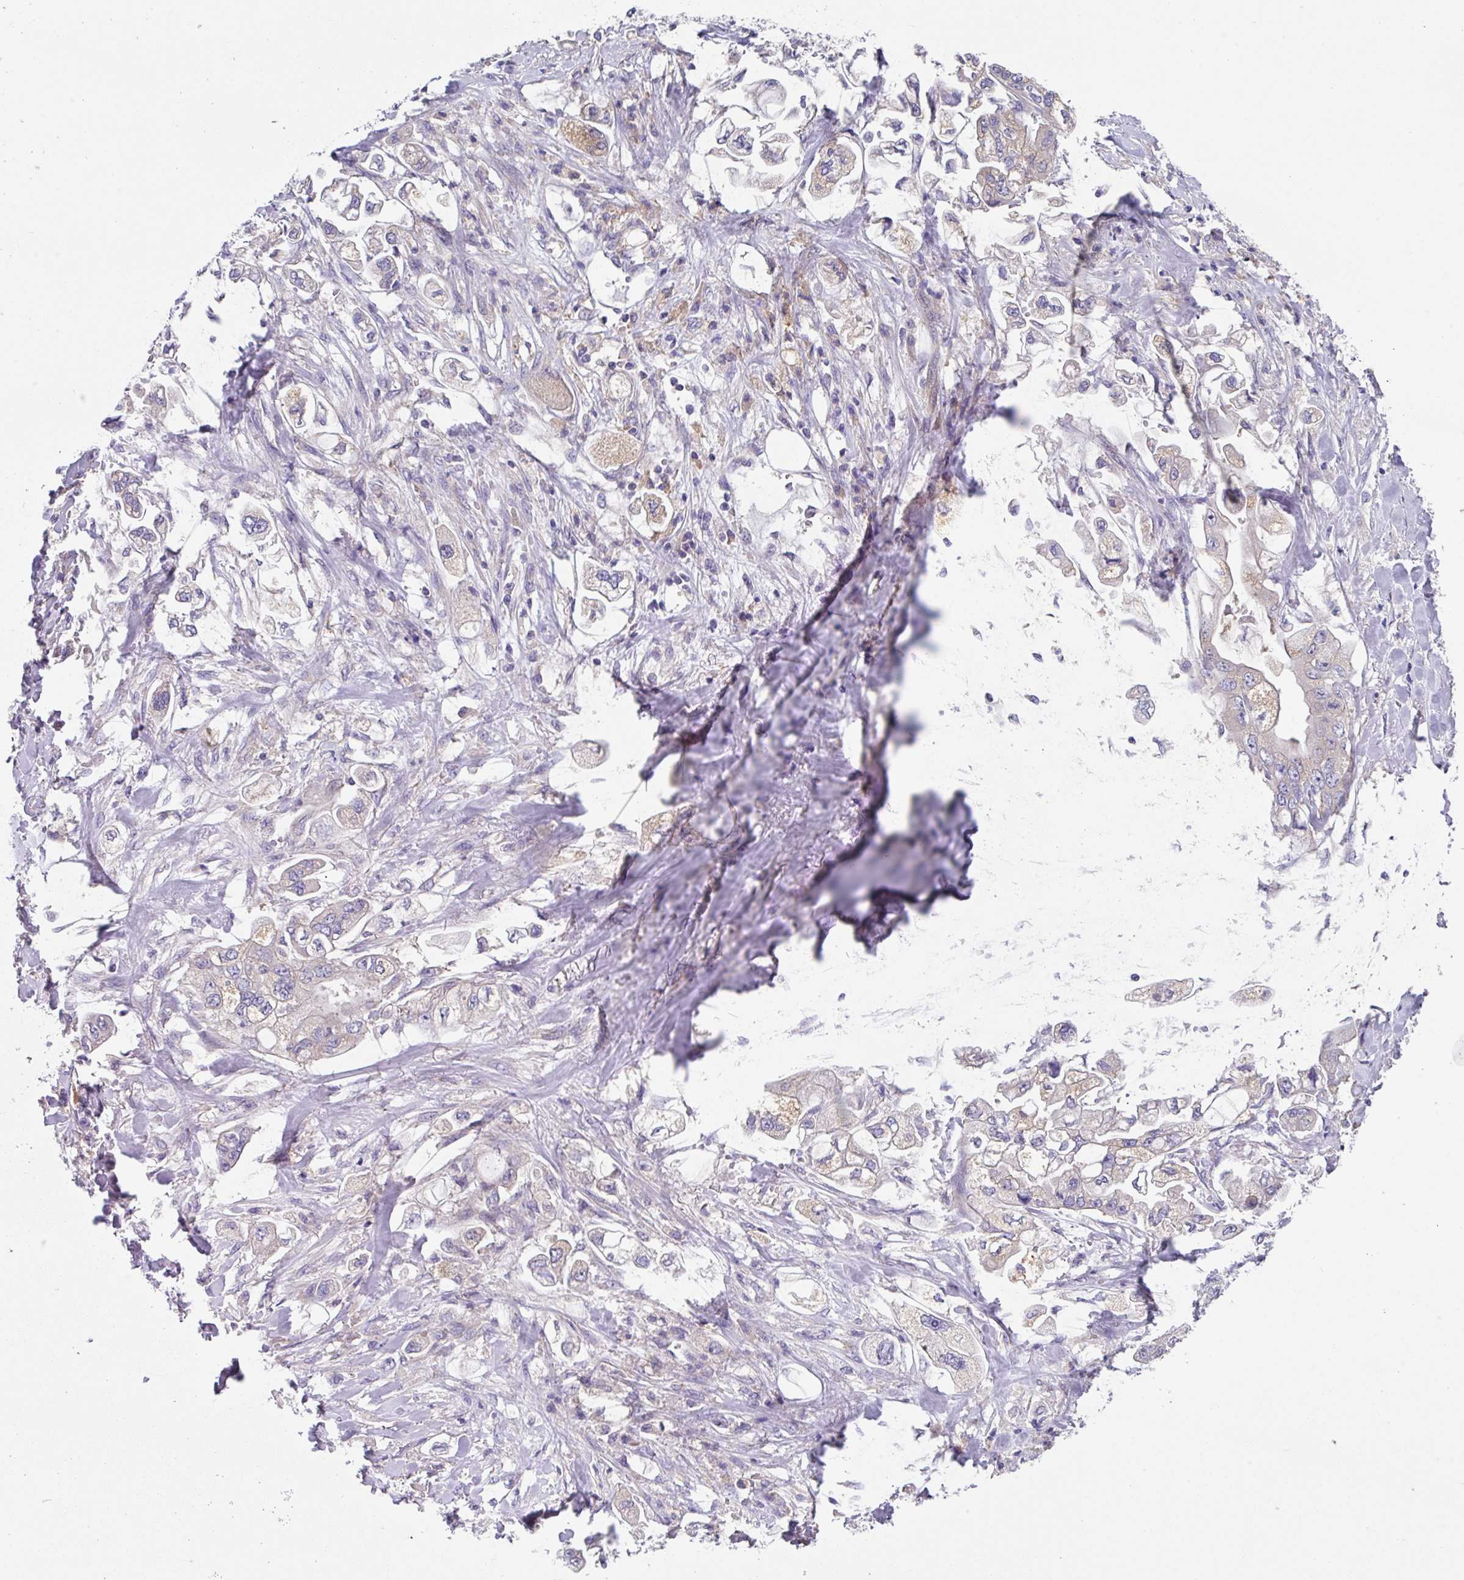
{"staining": {"intensity": "negative", "quantity": "none", "location": "none"}, "tissue": "stomach cancer", "cell_type": "Tumor cells", "image_type": "cancer", "snomed": [{"axis": "morphology", "description": "Adenocarcinoma, NOS"}, {"axis": "topography", "description": "Stomach"}], "caption": "A micrograph of adenocarcinoma (stomach) stained for a protein demonstrates no brown staining in tumor cells. (DAB (3,3'-diaminobenzidine) immunohistochemistry (IHC), high magnification).", "gene": "EIF4B", "patient": {"sex": "male", "age": 62}}